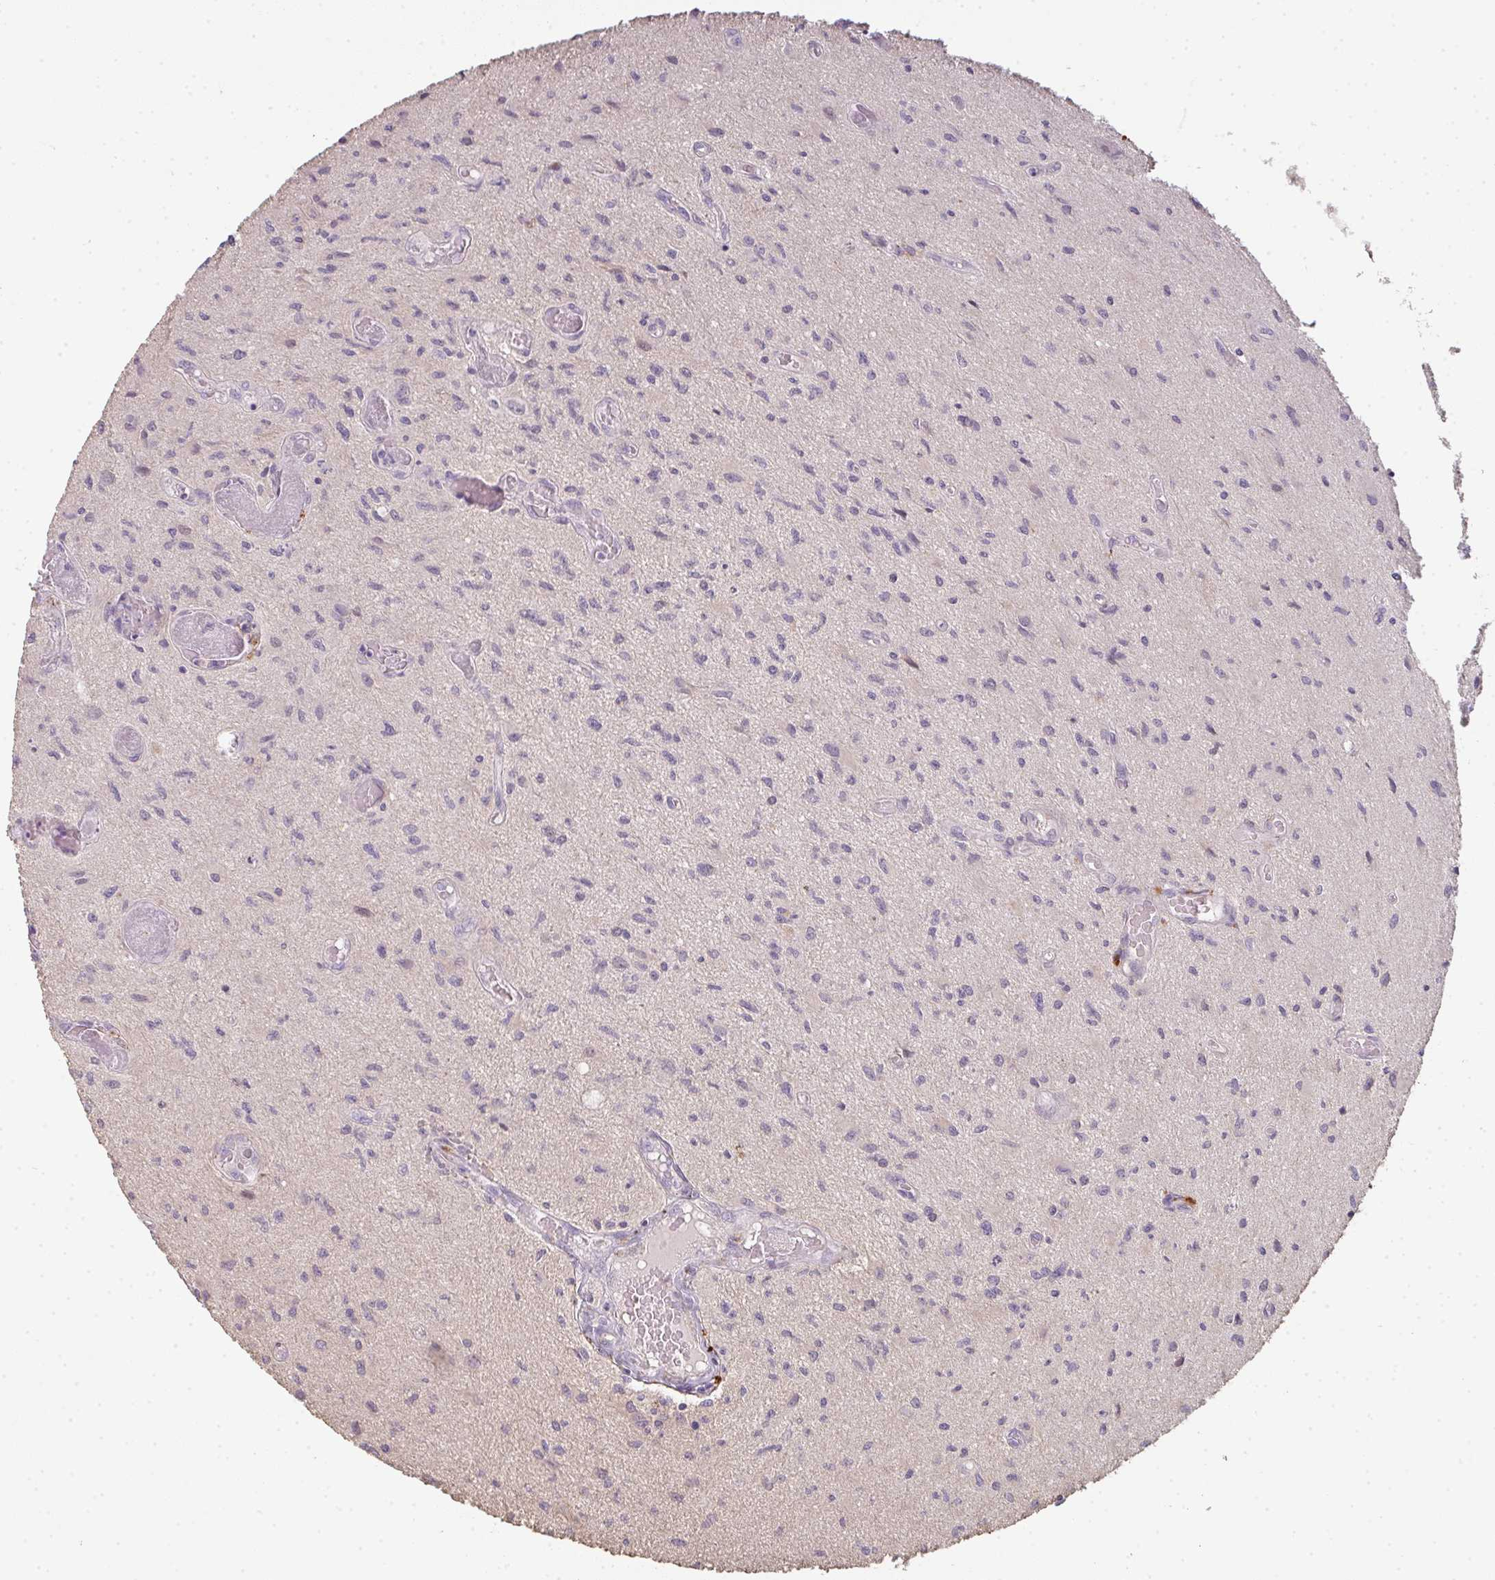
{"staining": {"intensity": "negative", "quantity": "none", "location": "none"}, "tissue": "glioma", "cell_type": "Tumor cells", "image_type": "cancer", "snomed": [{"axis": "morphology", "description": "Glioma, malignant, High grade"}, {"axis": "topography", "description": "Brain"}], "caption": "A high-resolution photomicrograph shows IHC staining of glioma, which demonstrates no significant positivity in tumor cells. The staining is performed using DAB (3,3'-diaminobenzidine) brown chromogen with nuclei counter-stained in using hematoxylin.", "gene": "TMEM237", "patient": {"sex": "male", "age": 67}}